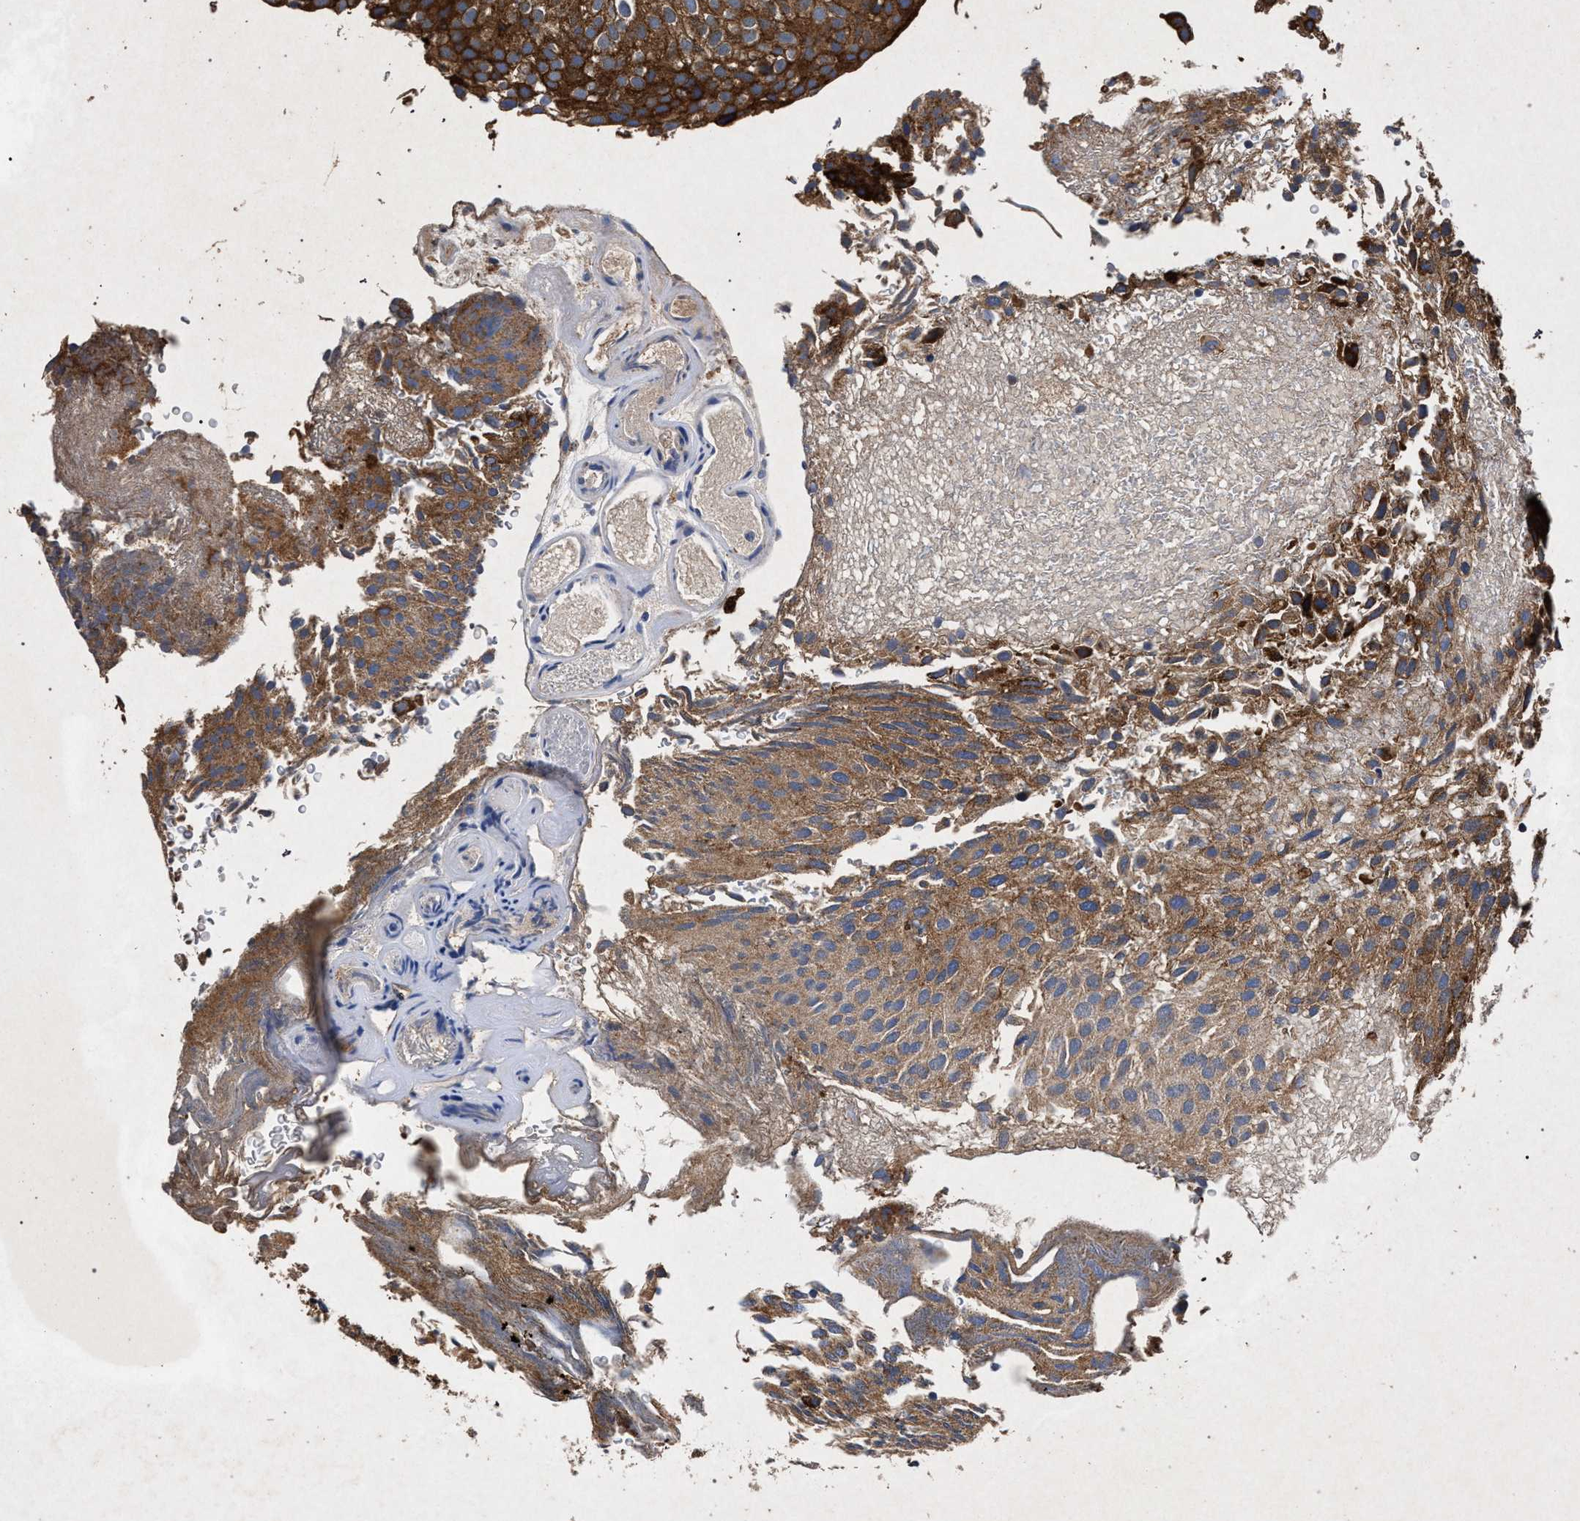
{"staining": {"intensity": "strong", "quantity": ">75%", "location": "cytoplasmic/membranous"}, "tissue": "urothelial cancer", "cell_type": "Tumor cells", "image_type": "cancer", "snomed": [{"axis": "morphology", "description": "Urothelial carcinoma, Low grade"}, {"axis": "topography", "description": "Urinary bladder"}], "caption": "The photomicrograph displays immunohistochemical staining of low-grade urothelial carcinoma. There is strong cytoplasmic/membranous staining is appreciated in approximately >75% of tumor cells.", "gene": "MARCKS", "patient": {"sex": "male", "age": 78}}